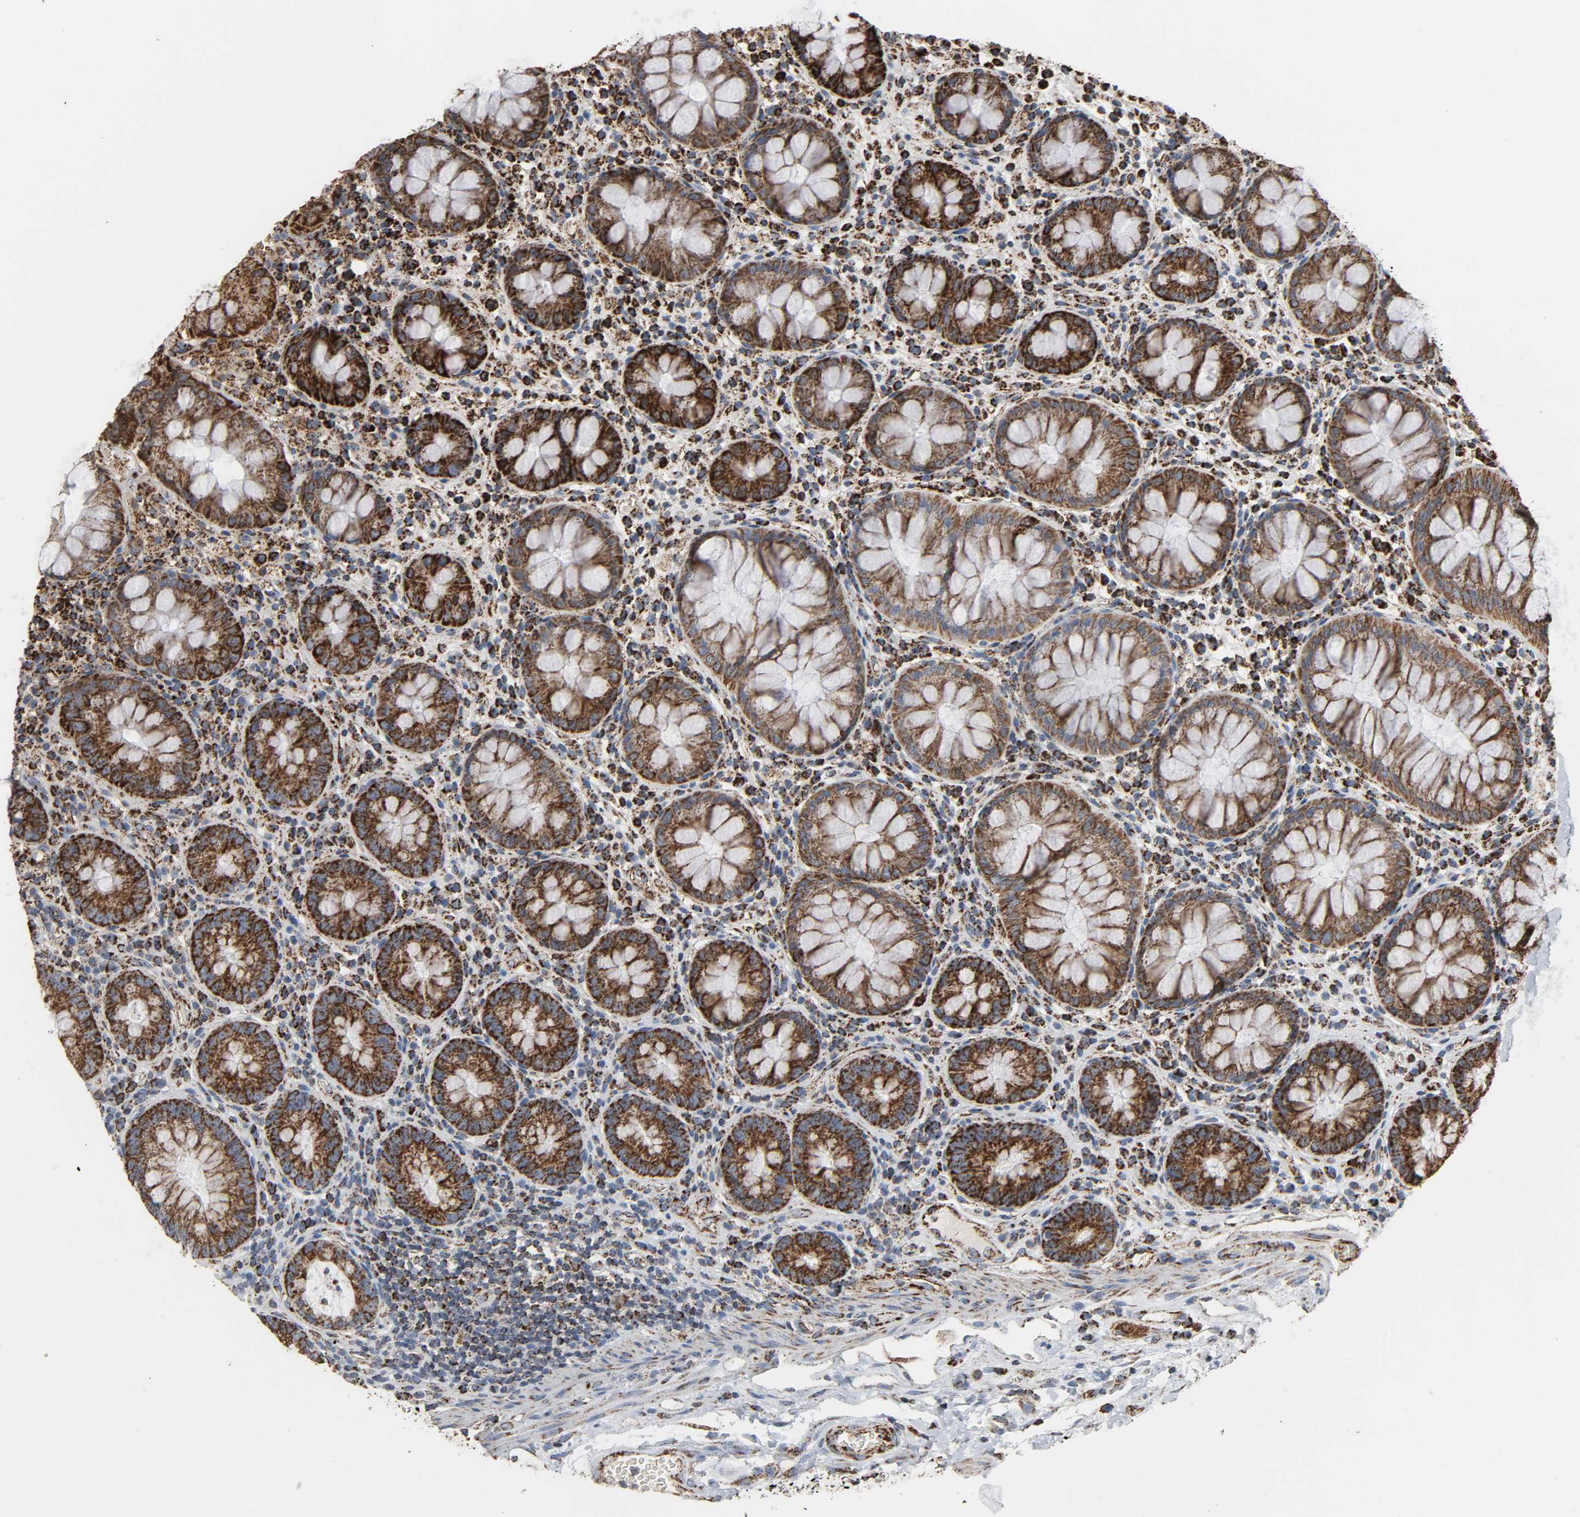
{"staining": {"intensity": "strong", "quantity": ">75%", "location": "cytoplasmic/membranous"}, "tissue": "colon", "cell_type": "Endothelial cells", "image_type": "normal", "snomed": [{"axis": "morphology", "description": "Normal tissue, NOS"}, {"axis": "topography", "description": "Colon"}], "caption": "IHC micrograph of normal colon: colon stained using IHC demonstrates high levels of strong protein expression localized specifically in the cytoplasmic/membranous of endothelial cells, appearing as a cytoplasmic/membranous brown color.", "gene": "ACAT1", "patient": {"sex": "female", "age": 46}}